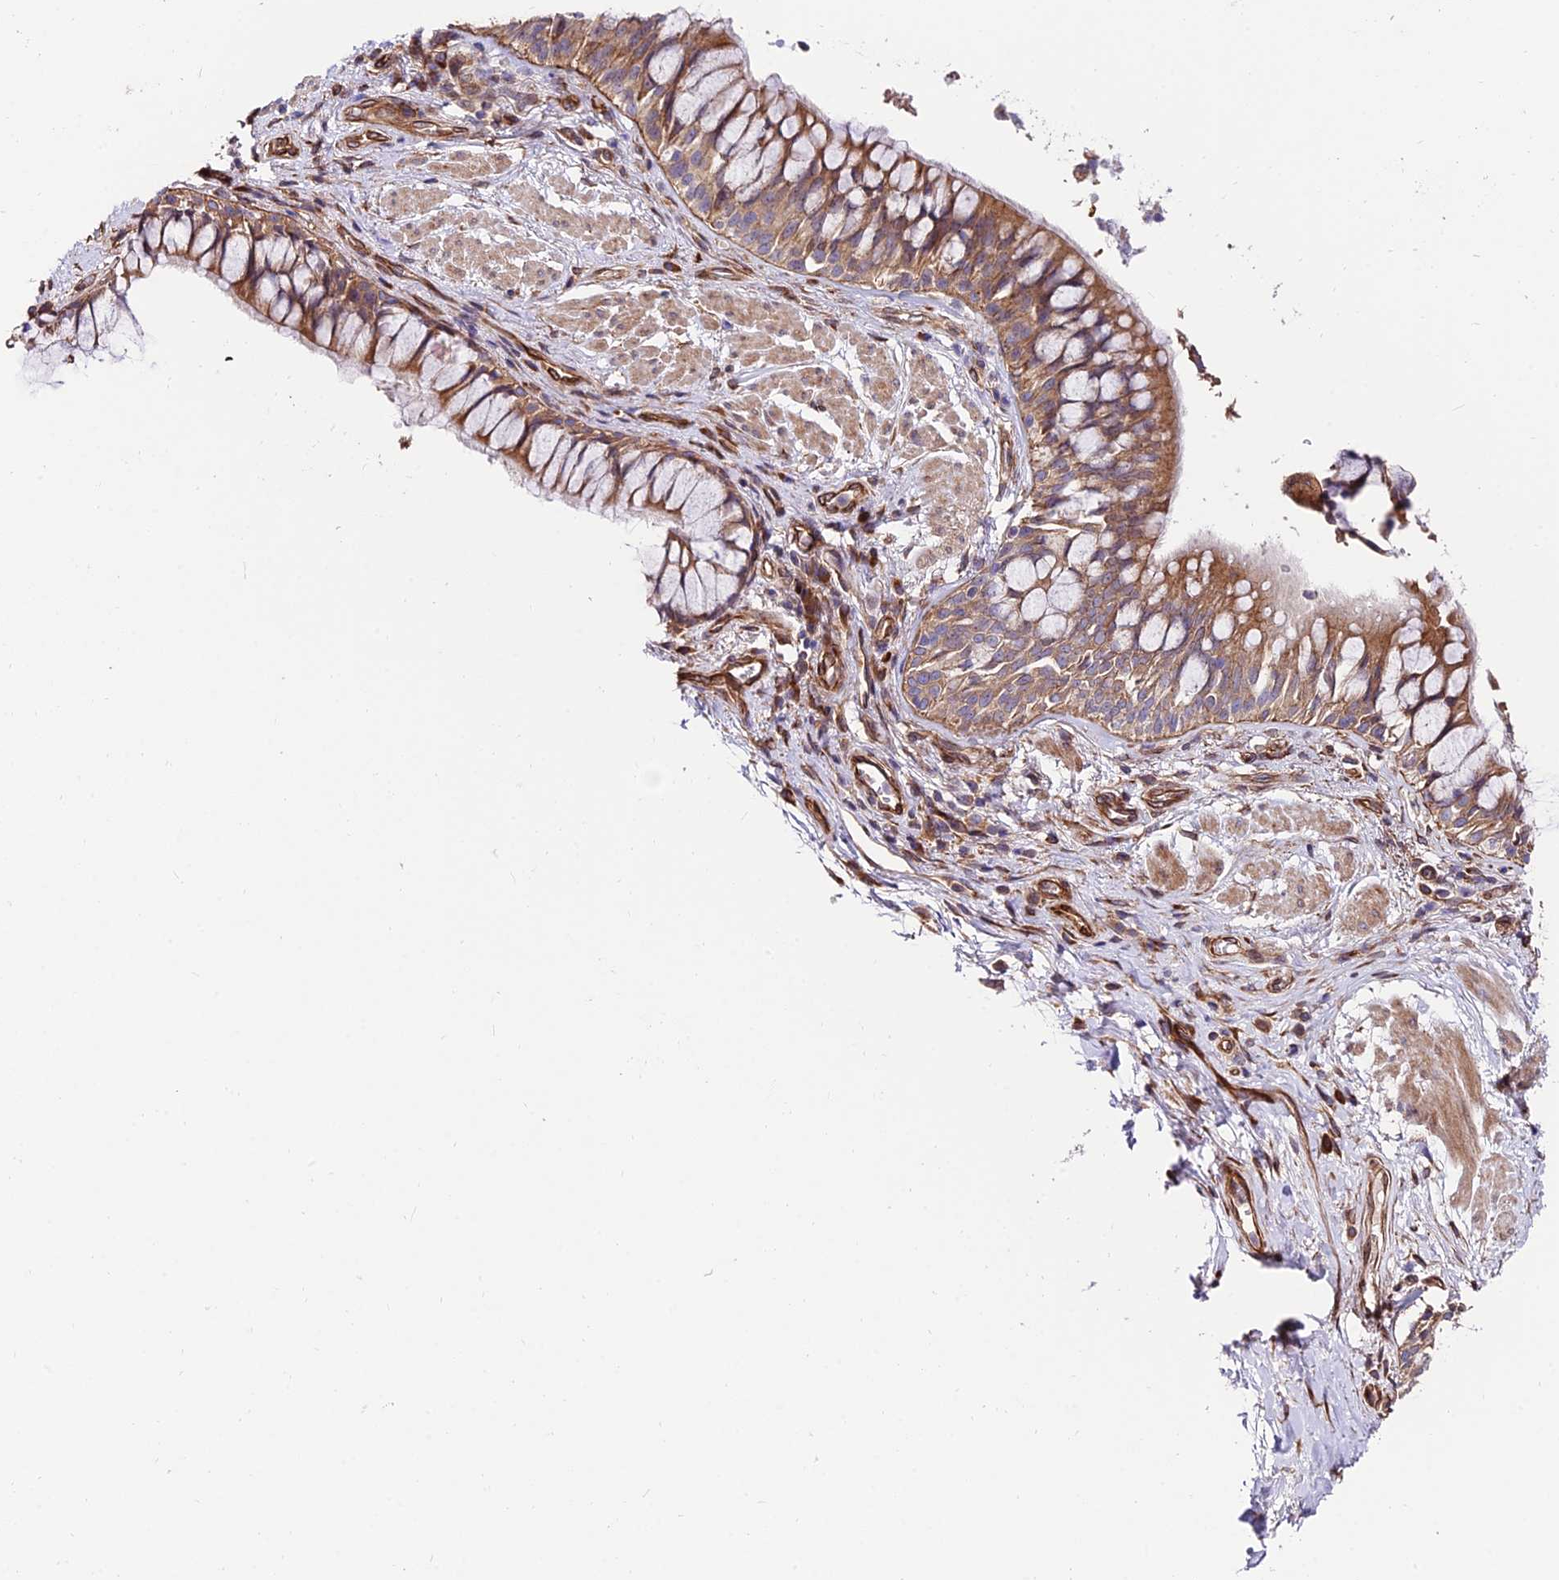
{"staining": {"intensity": "negative", "quantity": "none", "location": "none"}, "tissue": "adipose tissue", "cell_type": "Adipocytes", "image_type": "normal", "snomed": [{"axis": "morphology", "description": "Normal tissue, NOS"}, {"axis": "morphology", "description": "Squamous cell carcinoma, NOS"}, {"axis": "topography", "description": "Bronchus"}, {"axis": "topography", "description": "Lung"}], "caption": "Immunohistochemistry (IHC) micrograph of unremarkable adipose tissue: adipose tissue stained with DAB (3,3'-diaminobenzidine) displays no significant protein expression in adipocytes. (DAB immunohistochemistry visualized using brightfield microscopy, high magnification).", "gene": "EXOC3L4", "patient": {"sex": "male", "age": 64}}